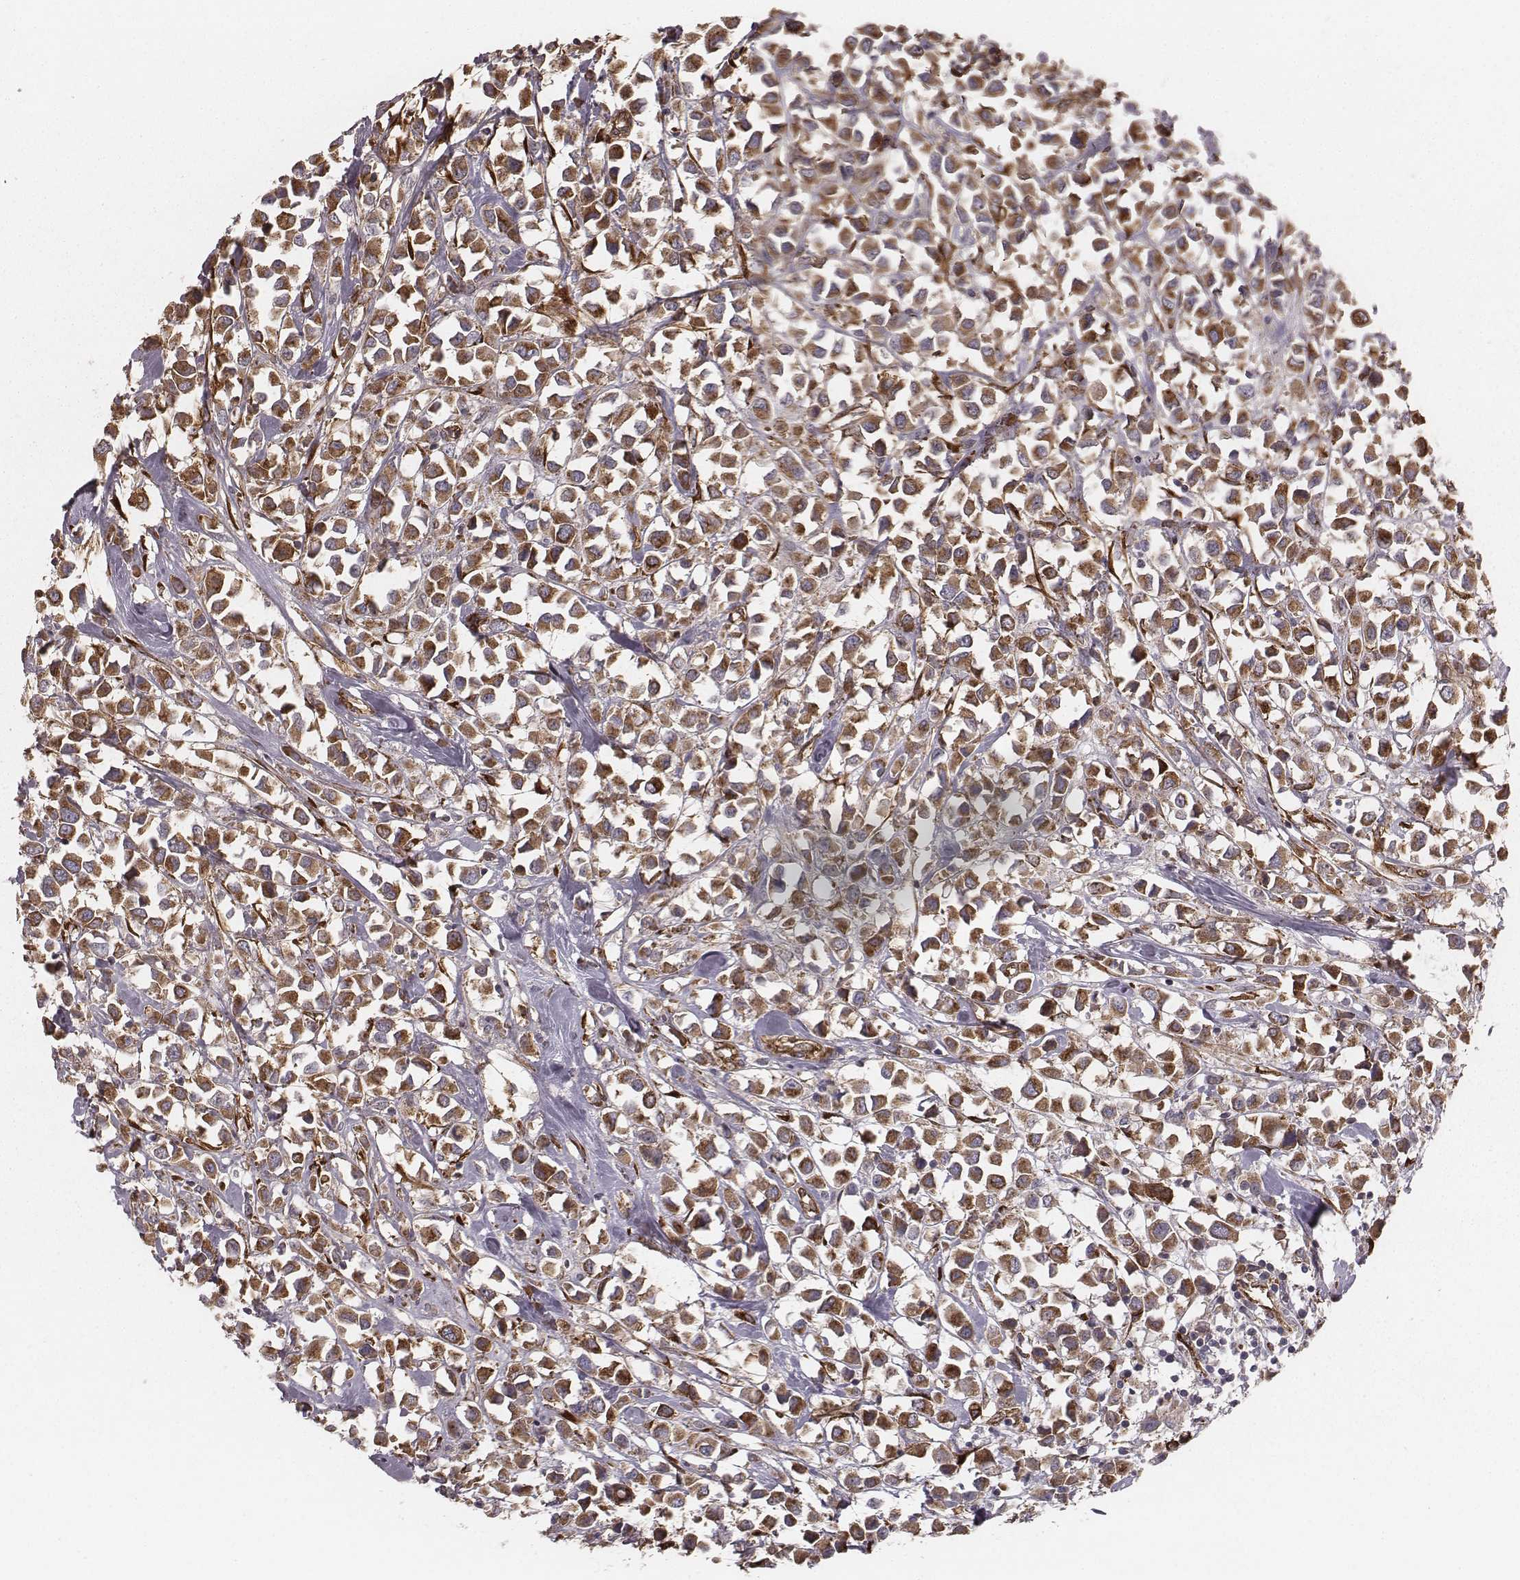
{"staining": {"intensity": "moderate", "quantity": ">75%", "location": "cytoplasmic/membranous"}, "tissue": "breast cancer", "cell_type": "Tumor cells", "image_type": "cancer", "snomed": [{"axis": "morphology", "description": "Duct carcinoma"}, {"axis": "topography", "description": "Breast"}], "caption": "An IHC micrograph of neoplastic tissue is shown. Protein staining in brown shows moderate cytoplasmic/membranous positivity in breast cancer within tumor cells. Immunohistochemistry stains the protein of interest in brown and the nuclei are stained blue.", "gene": "PALMD", "patient": {"sex": "female", "age": 61}}